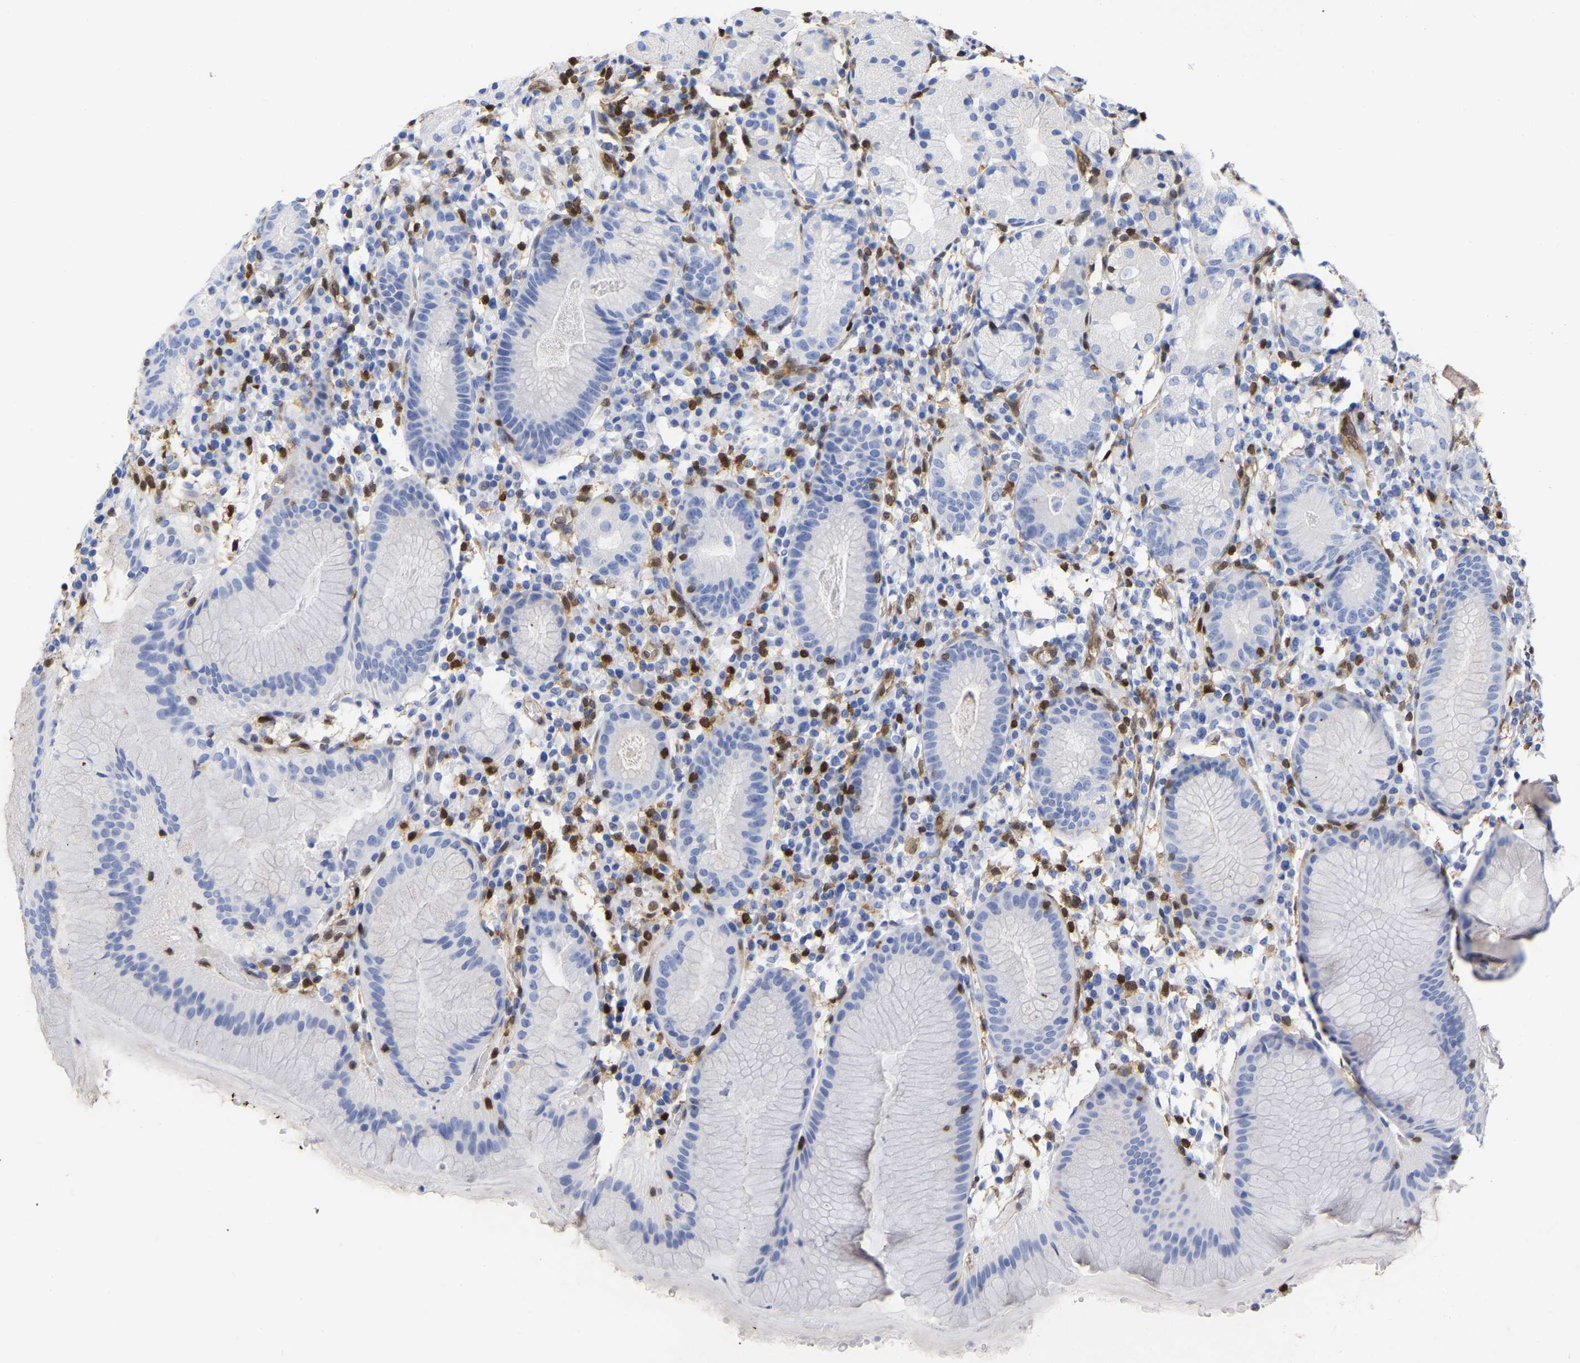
{"staining": {"intensity": "negative", "quantity": "none", "location": "none"}, "tissue": "stomach", "cell_type": "Glandular cells", "image_type": "normal", "snomed": [{"axis": "morphology", "description": "Normal tissue, NOS"}, {"axis": "topography", "description": "Stomach"}, {"axis": "topography", "description": "Stomach, lower"}], "caption": "The image demonstrates no significant staining in glandular cells of stomach.", "gene": "GIMAP4", "patient": {"sex": "female", "age": 75}}